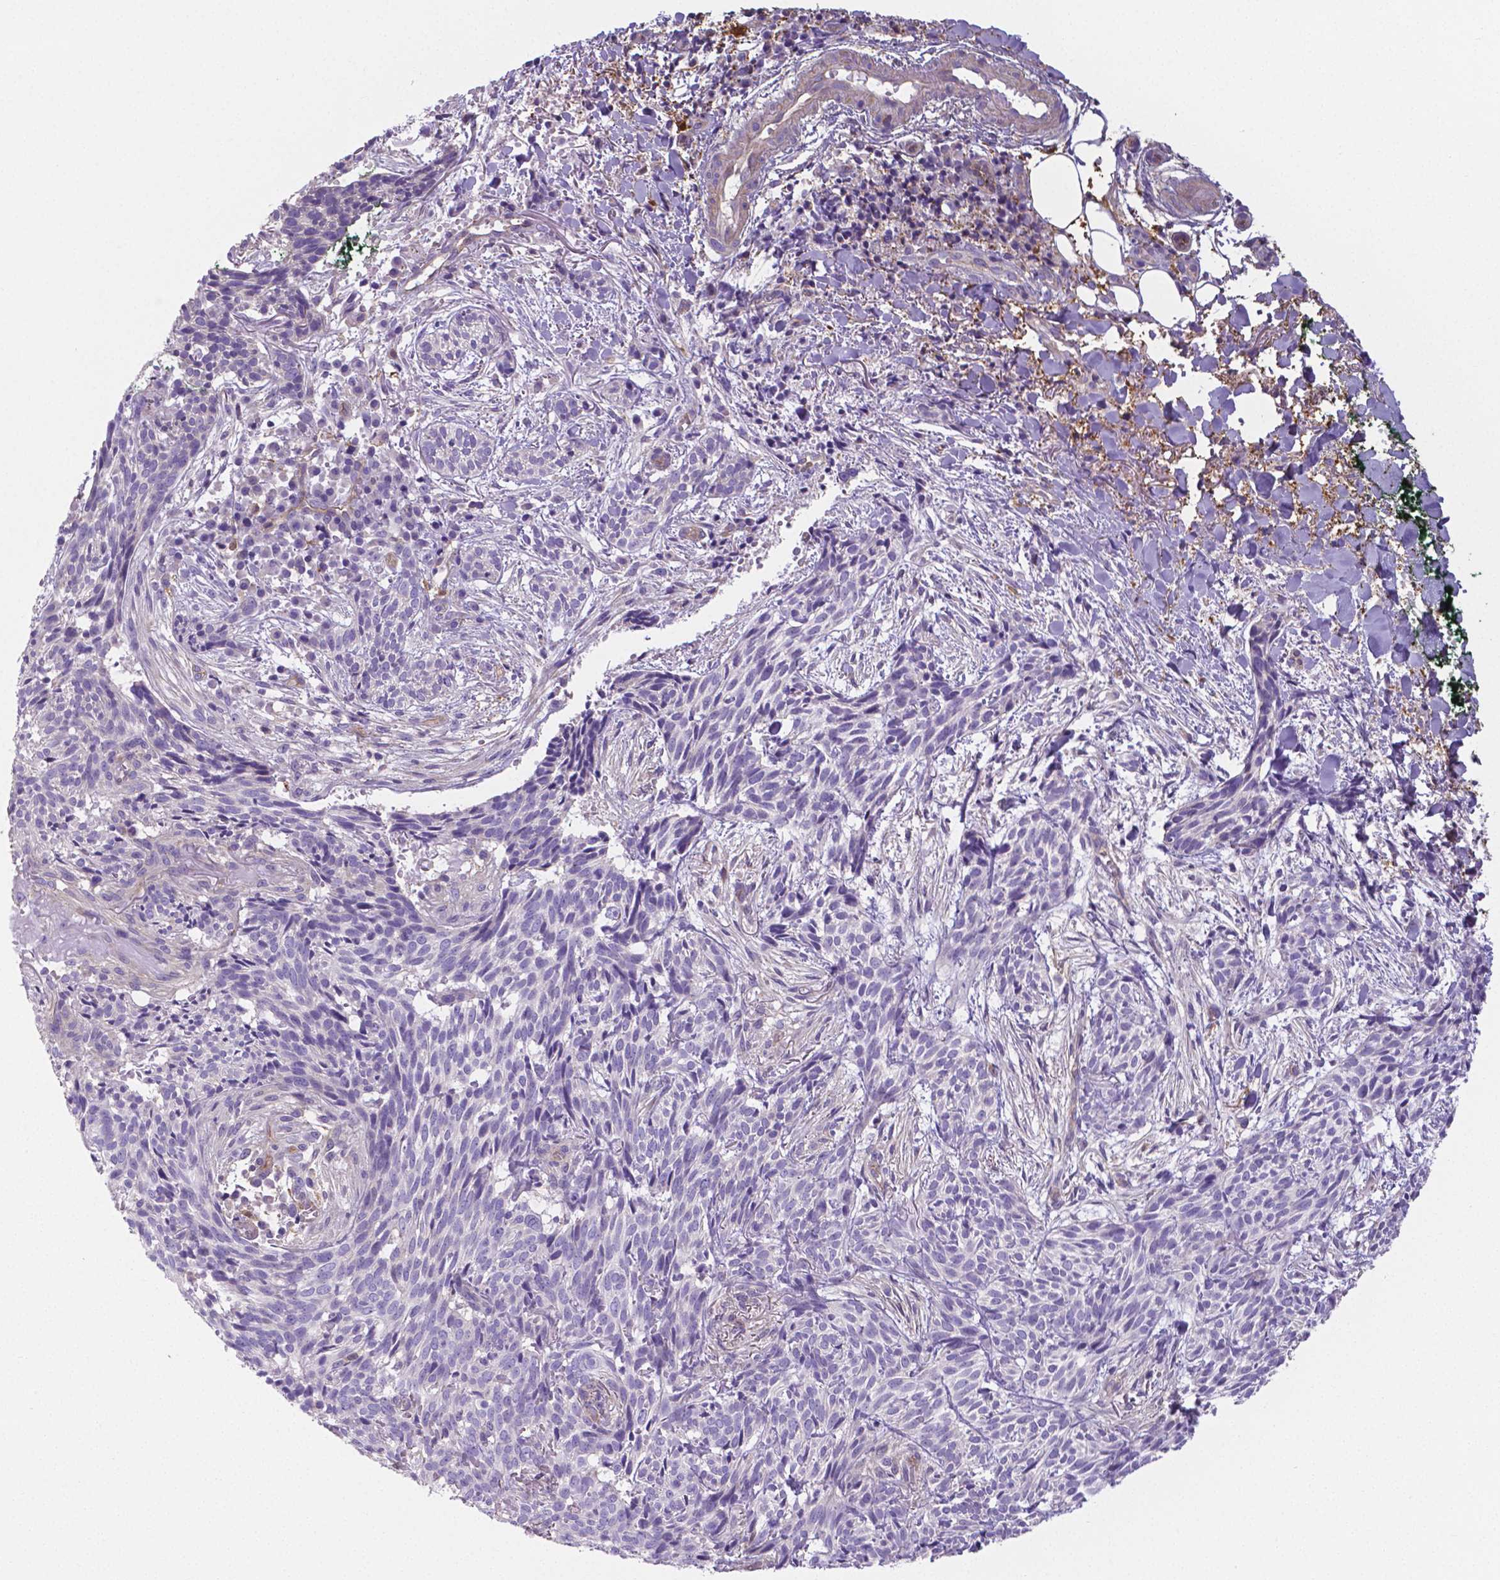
{"staining": {"intensity": "negative", "quantity": "none", "location": "none"}, "tissue": "skin cancer", "cell_type": "Tumor cells", "image_type": "cancer", "snomed": [{"axis": "morphology", "description": "Basal cell carcinoma"}, {"axis": "topography", "description": "Skin"}], "caption": "Protein analysis of skin cancer exhibits no significant positivity in tumor cells.", "gene": "CRMP1", "patient": {"sex": "male", "age": 71}}